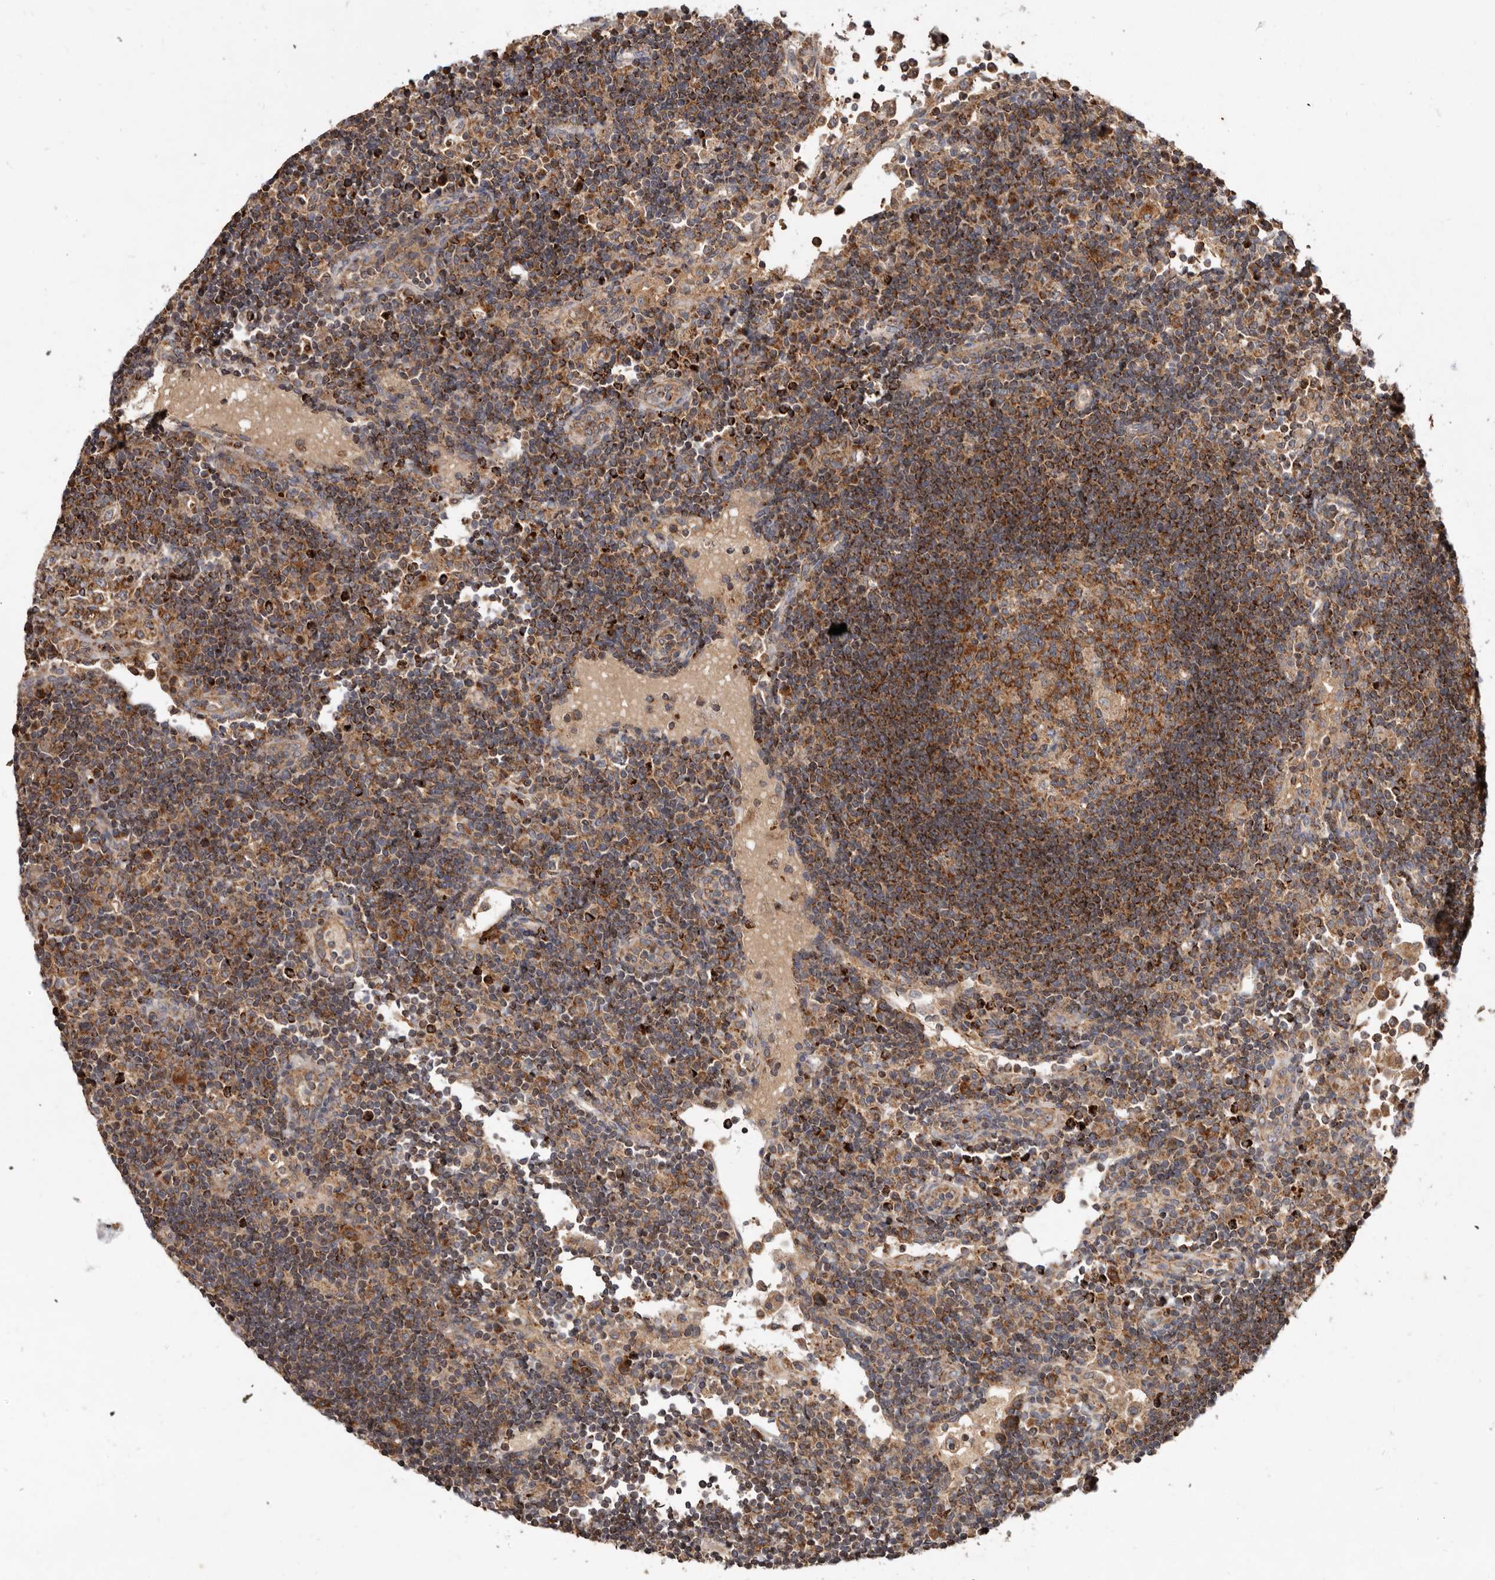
{"staining": {"intensity": "moderate", "quantity": "25%-75%", "location": "cytoplasmic/membranous"}, "tissue": "lymph node", "cell_type": "Germinal center cells", "image_type": "normal", "snomed": [{"axis": "morphology", "description": "Normal tissue, NOS"}, {"axis": "topography", "description": "Lymph node"}], "caption": "Lymph node stained with immunohistochemistry (IHC) demonstrates moderate cytoplasmic/membranous expression in approximately 25%-75% of germinal center cells. The staining was performed using DAB (3,3'-diaminobenzidine) to visualize the protein expression in brown, while the nuclei were stained in blue with hematoxylin (Magnification: 20x).", "gene": "GOT1L1", "patient": {"sex": "female", "age": 53}}